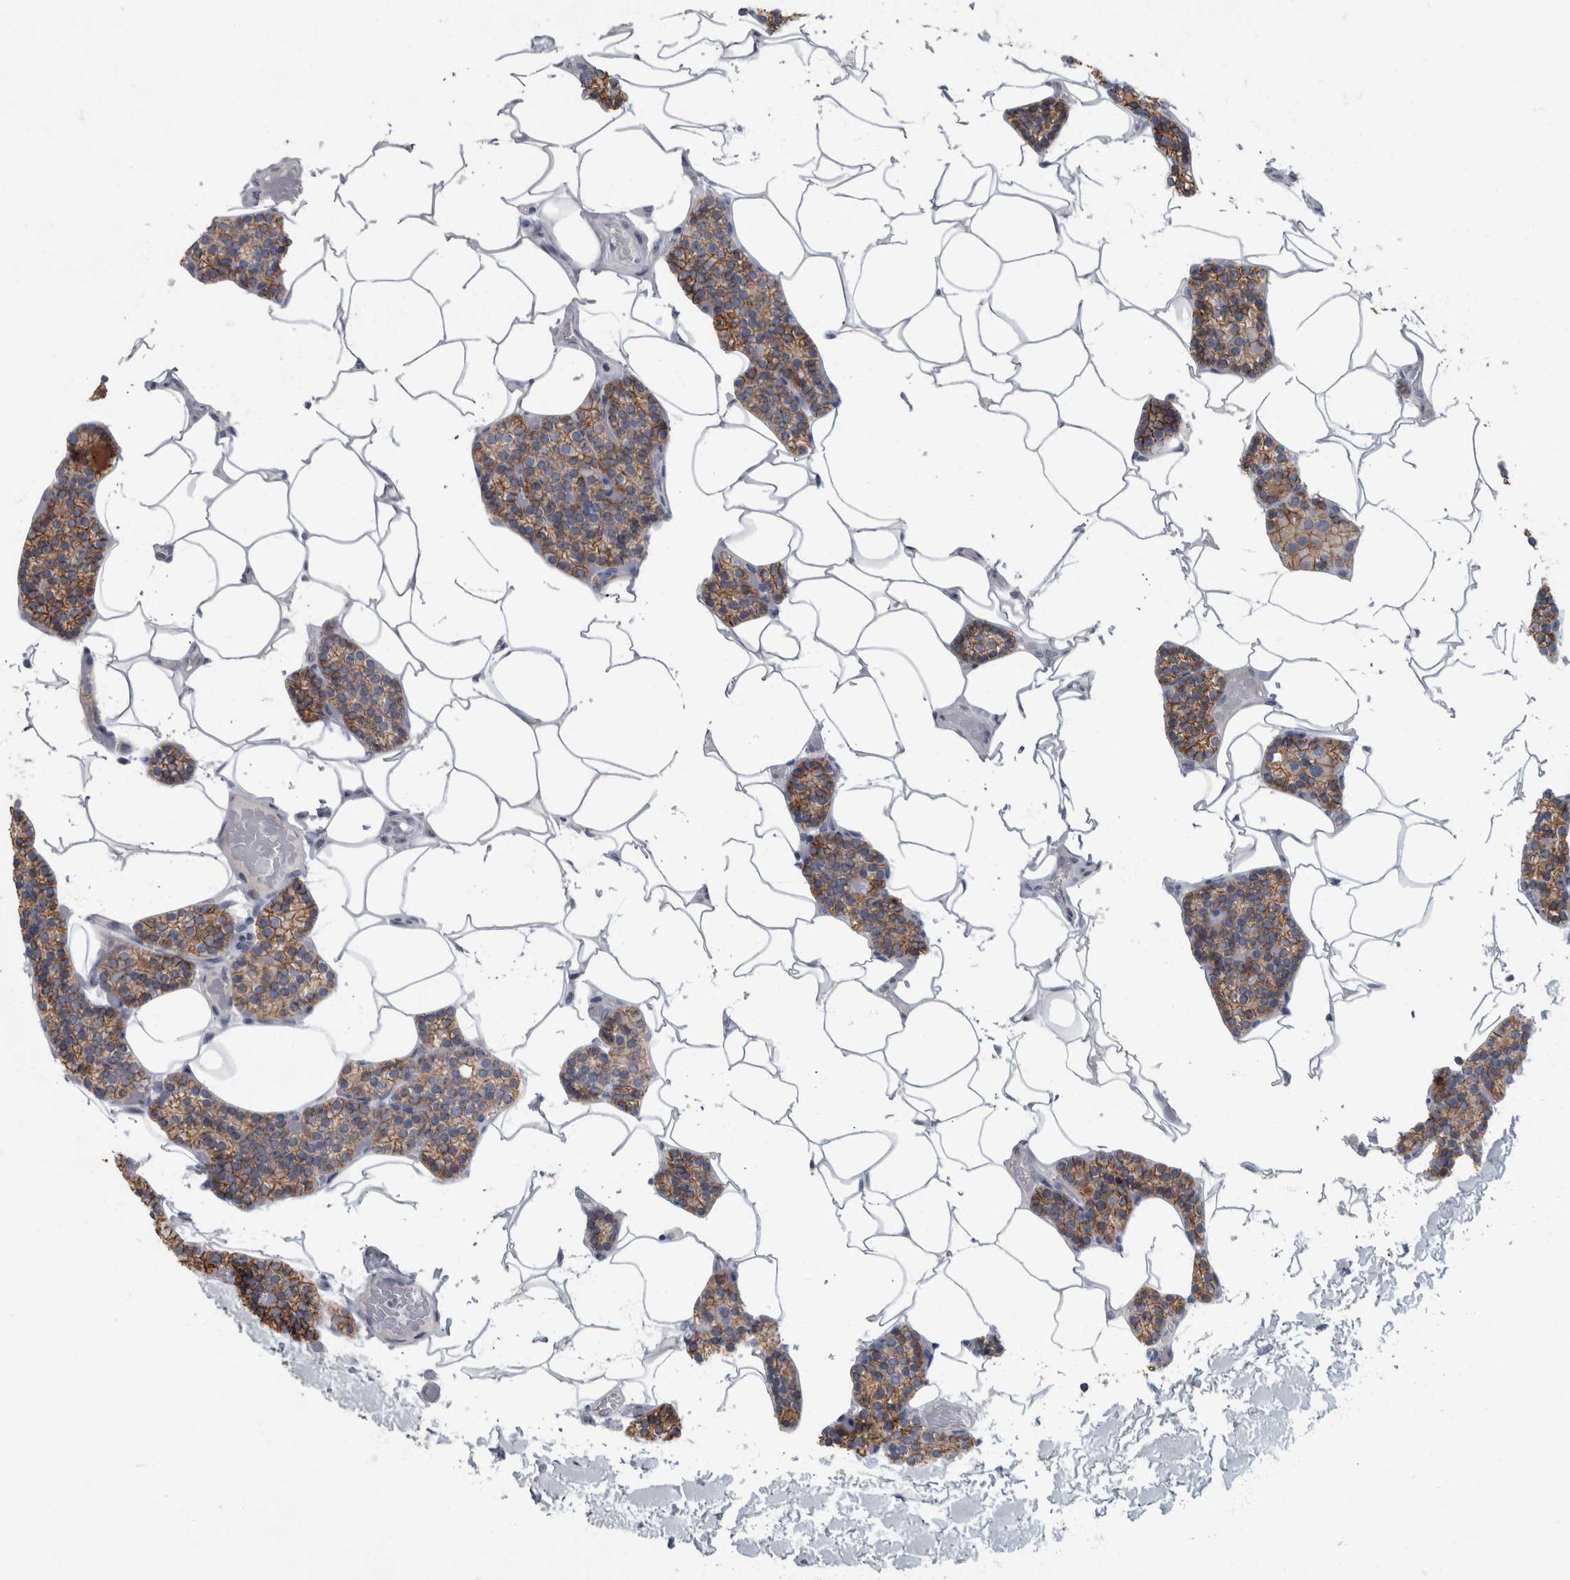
{"staining": {"intensity": "moderate", "quantity": ">75%", "location": "cytoplasmic/membranous"}, "tissue": "parathyroid gland", "cell_type": "Glandular cells", "image_type": "normal", "snomed": [{"axis": "morphology", "description": "Normal tissue, NOS"}, {"axis": "topography", "description": "Parathyroid gland"}], "caption": "Moderate cytoplasmic/membranous protein positivity is appreciated in about >75% of glandular cells in parathyroid gland.", "gene": "DSG2", "patient": {"sex": "male", "age": 52}}